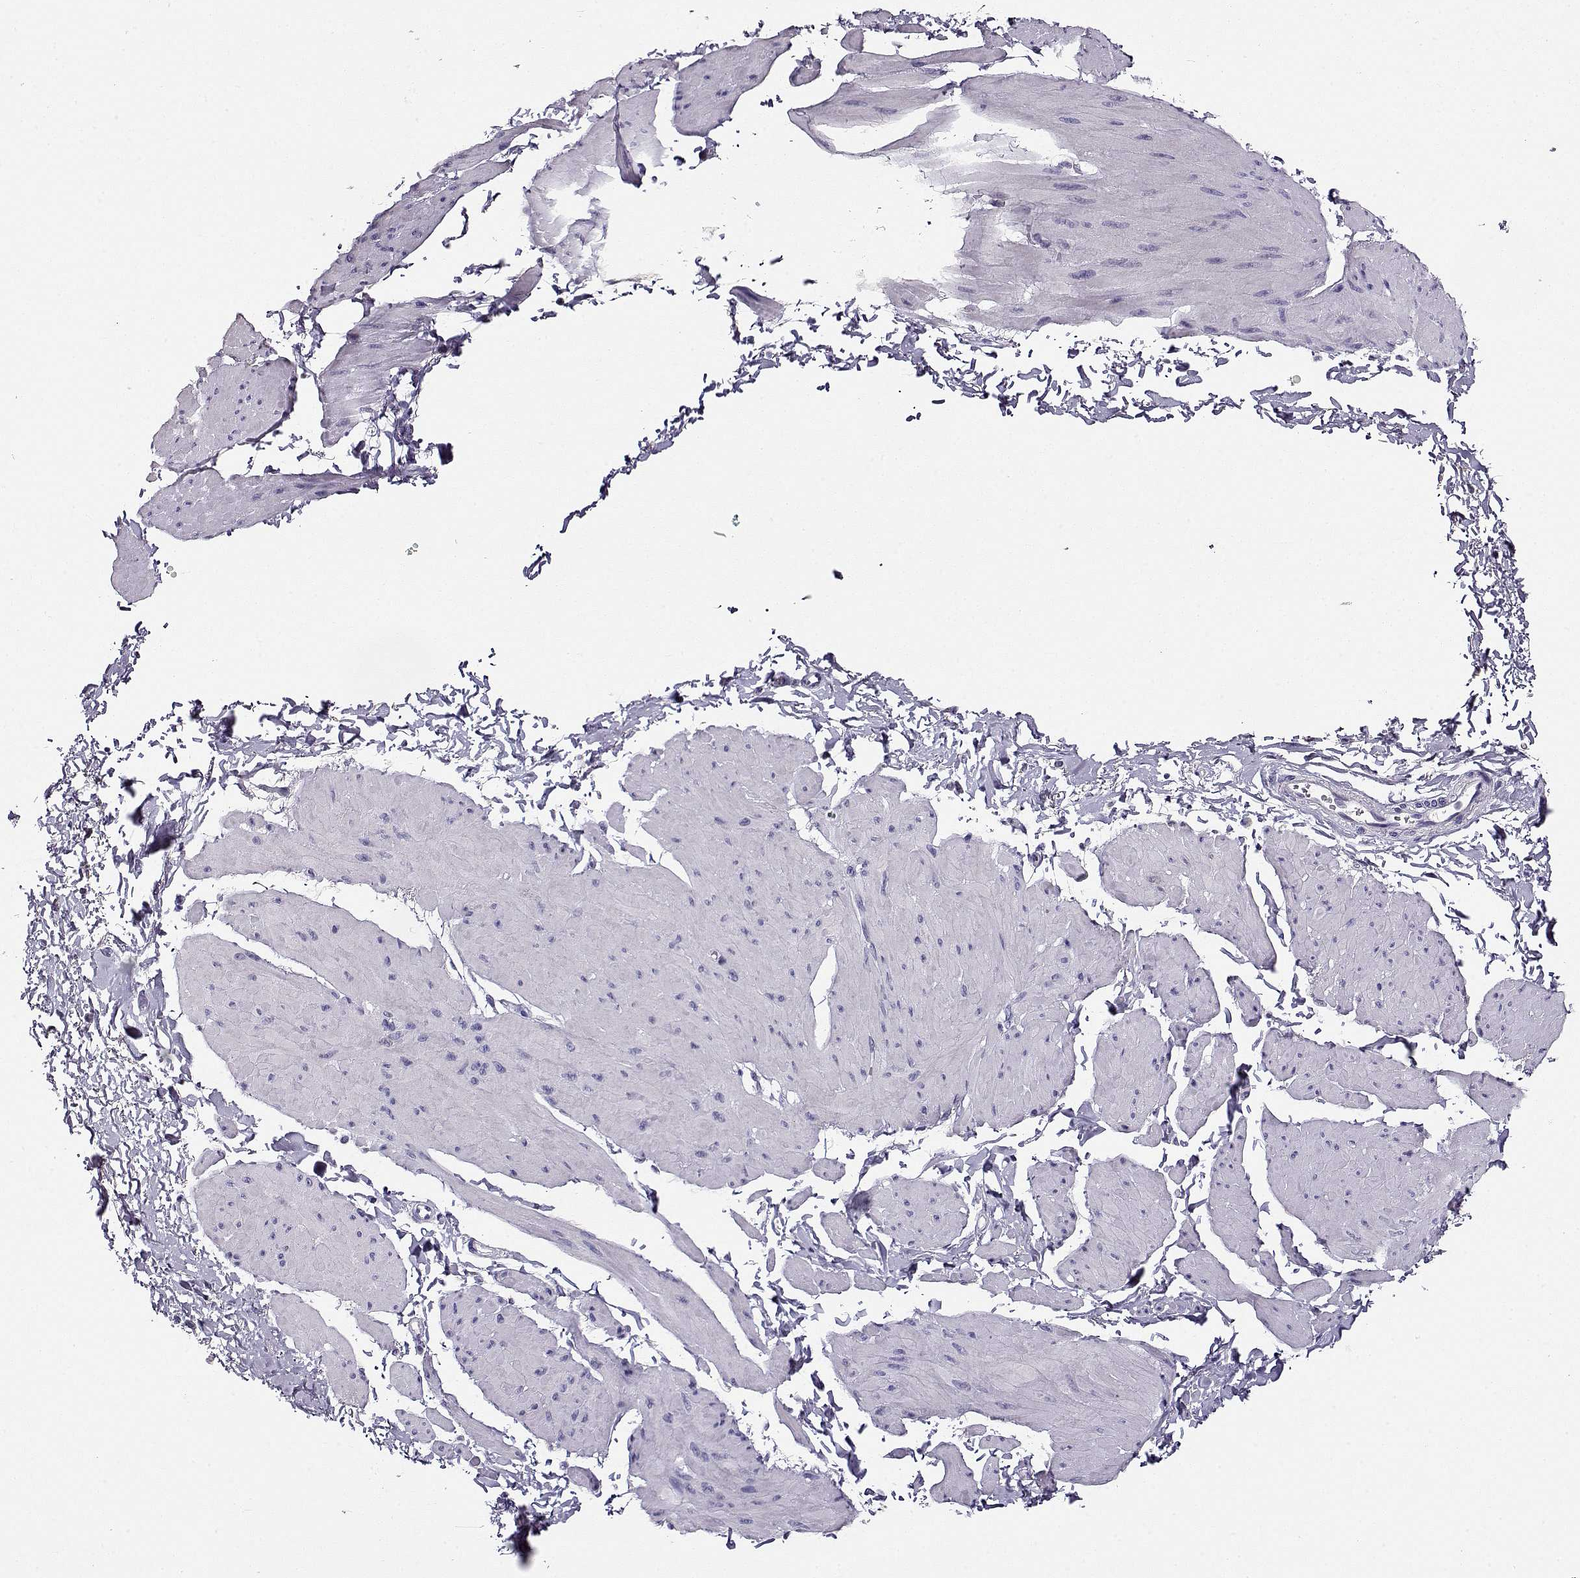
{"staining": {"intensity": "negative", "quantity": "none", "location": "none"}, "tissue": "smooth muscle", "cell_type": "Smooth muscle cells", "image_type": "normal", "snomed": [{"axis": "morphology", "description": "Normal tissue, NOS"}, {"axis": "topography", "description": "Adipose tissue"}, {"axis": "topography", "description": "Smooth muscle"}, {"axis": "topography", "description": "Peripheral nerve tissue"}], "caption": "Immunohistochemistry (IHC) of unremarkable human smooth muscle exhibits no positivity in smooth muscle cells. The staining was performed using DAB (3,3'-diaminobenzidine) to visualize the protein expression in brown, while the nuclei were stained in blue with hematoxylin (Magnification: 20x).", "gene": "CCR8", "patient": {"sex": "male", "age": 83}}